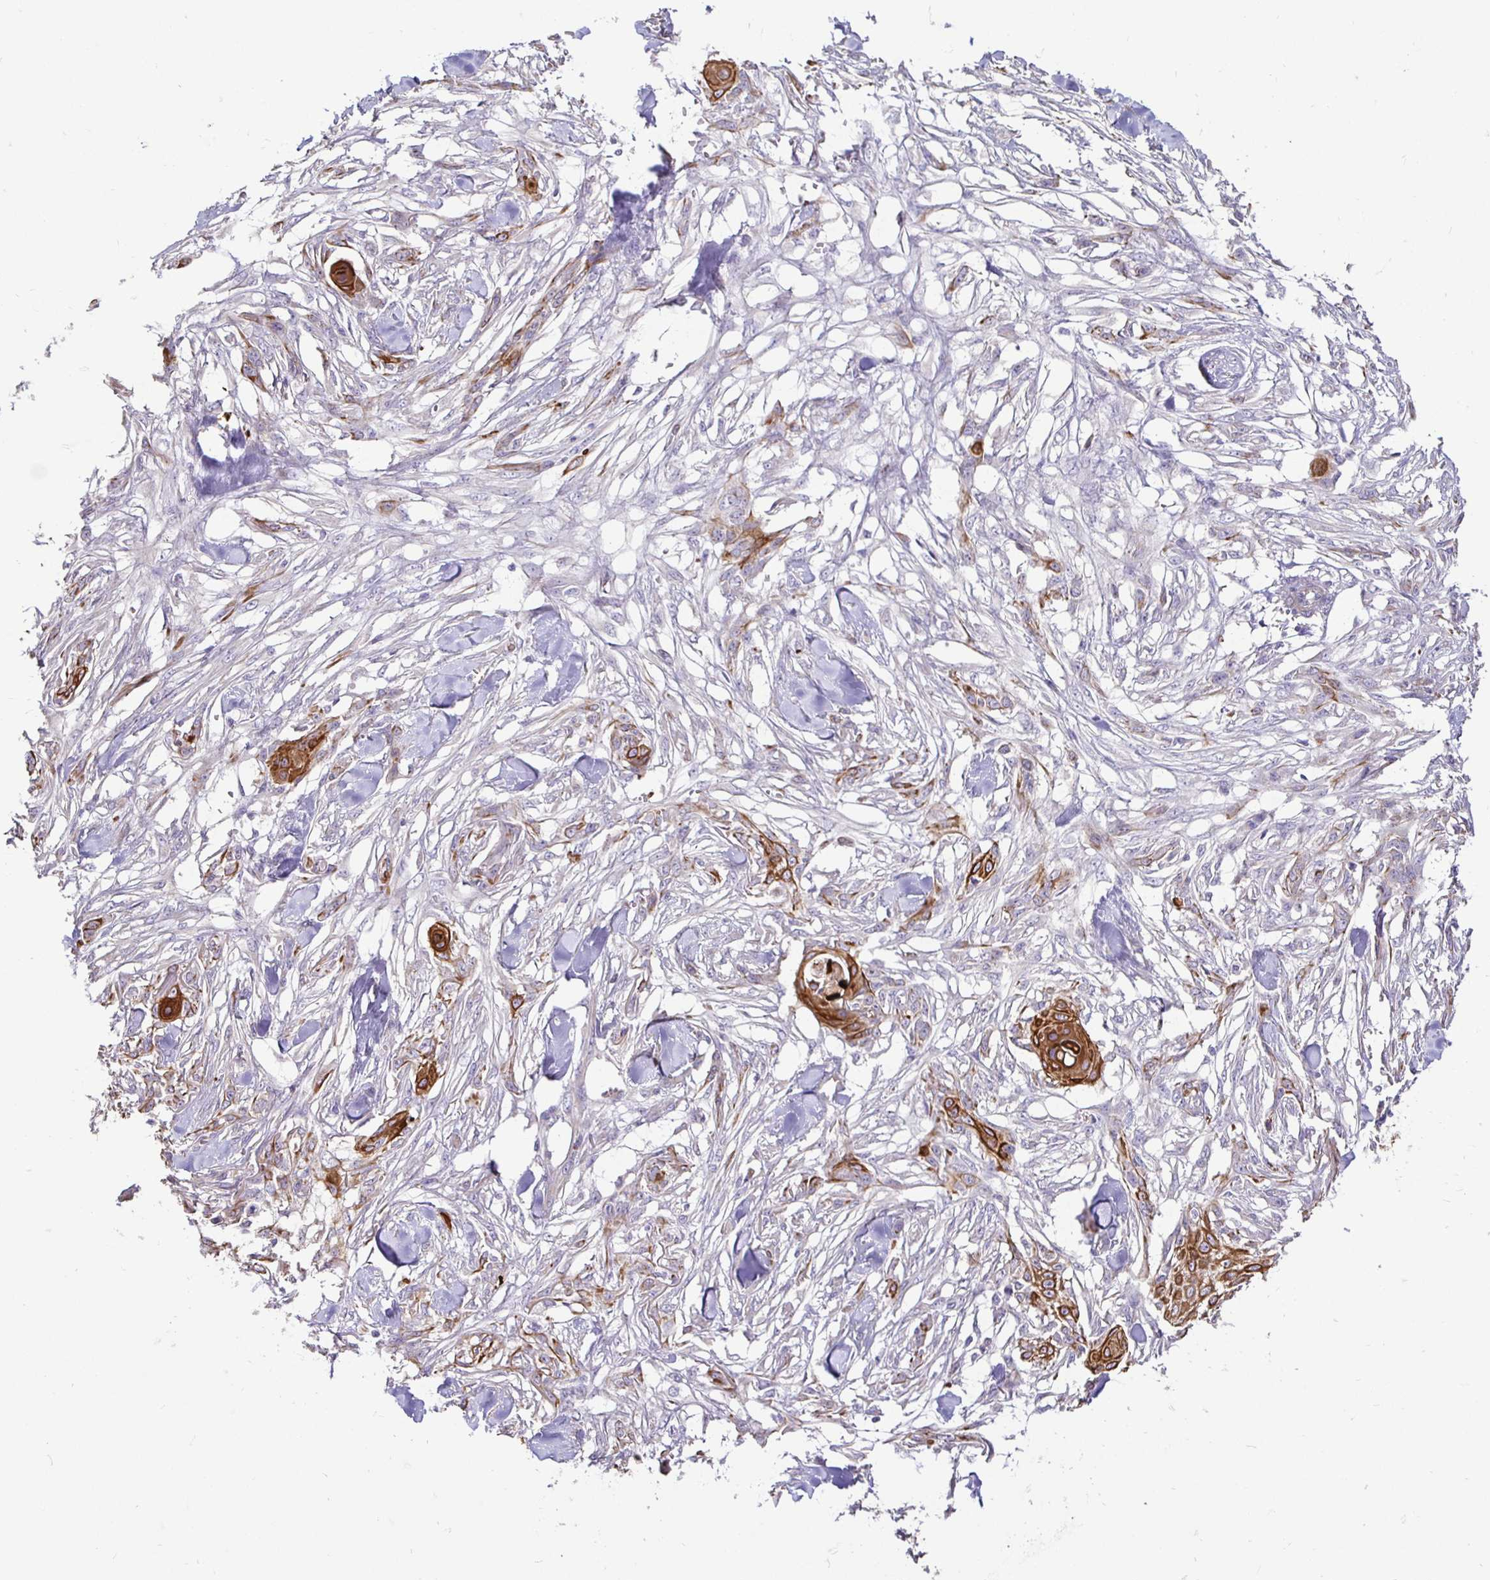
{"staining": {"intensity": "strong", "quantity": "25%-75%", "location": "cytoplasmic/membranous"}, "tissue": "skin cancer", "cell_type": "Tumor cells", "image_type": "cancer", "snomed": [{"axis": "morphology", "description": "Squamous cell carcinoma, NOS"}, {"axis": "topography", "description": "Skin"}], "caption": "The immunohistochemical stain shows strong cytoplasmic/membranous positivity in tumor cells of skin squamous cell carcinoma tissue.", "gene": "TAF1D", "patient": {"sex": "female", "age": 59}}